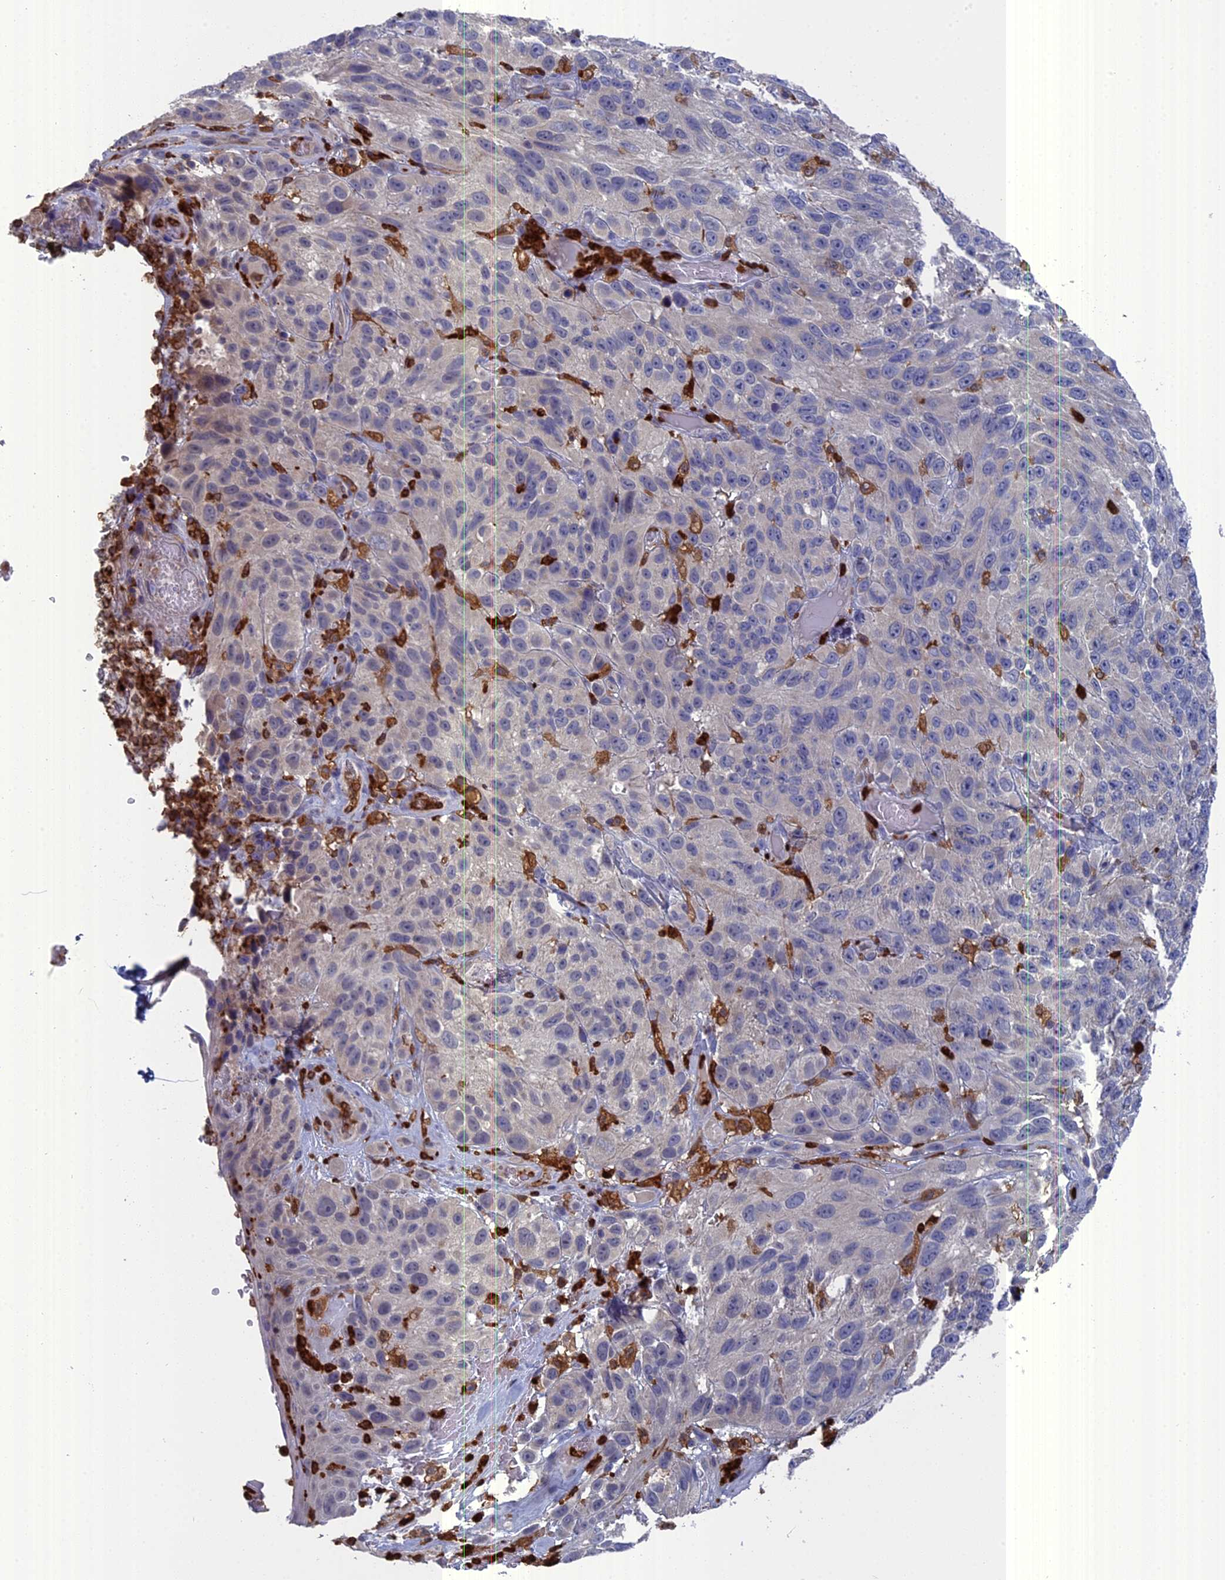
{"staining": {"intensity": "negative", "quantity": "none", "location": "none"}, "tissue": "melanoma", "cell_type": "Tumor cells", "image_type": "cancer", "snomed": [{"axis": "morphology", "description": "Malignant melanoma, NOS"}, {"axis": "topography", "description": "Skin"}], "caption": "Tumor cells are negative for protein expression in human melanoma. (Brightfield microscopy of DAB IHC at high magnification).", "gene": "NCF4", "patient": {"sex": "female", "age": 96}}